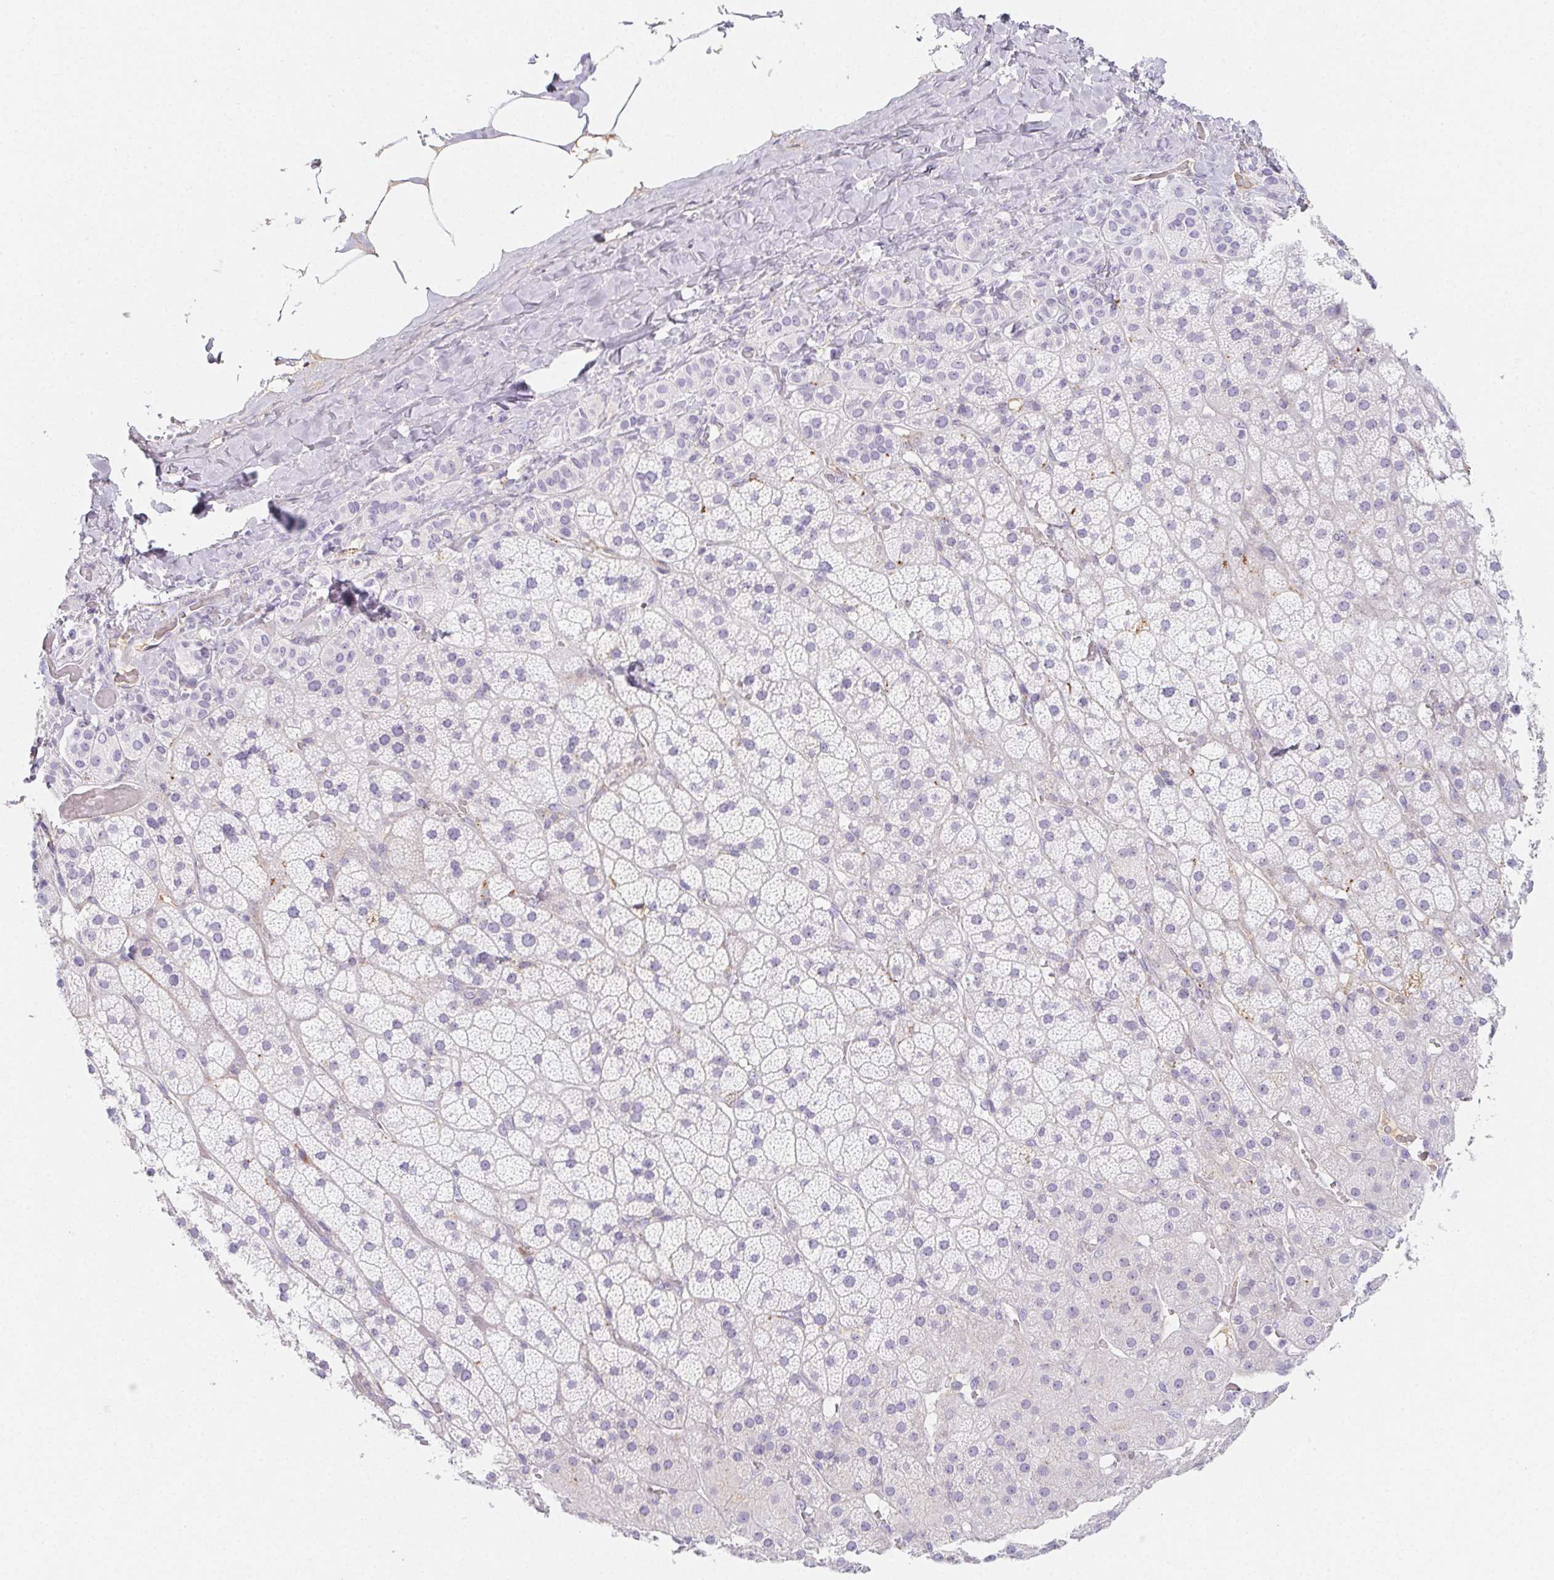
{"staining": {"intensity": "negative", "quantity": "none", "location": "none"}, "tissue": "adrenal gland", "cell_type": "Glandular cells", "image_type": "normal", "snomed": [{"axis": "morphology", "description": "Normal tissue, NOS"}, {"axis": "topography", "description": "Adrenal gland"}], "caption": "Adrenal gland stained for a protein using IHC shows no expression glandular cells.", "gene": "ITIH2", "patient": {"sex": "male", "age": 57}}